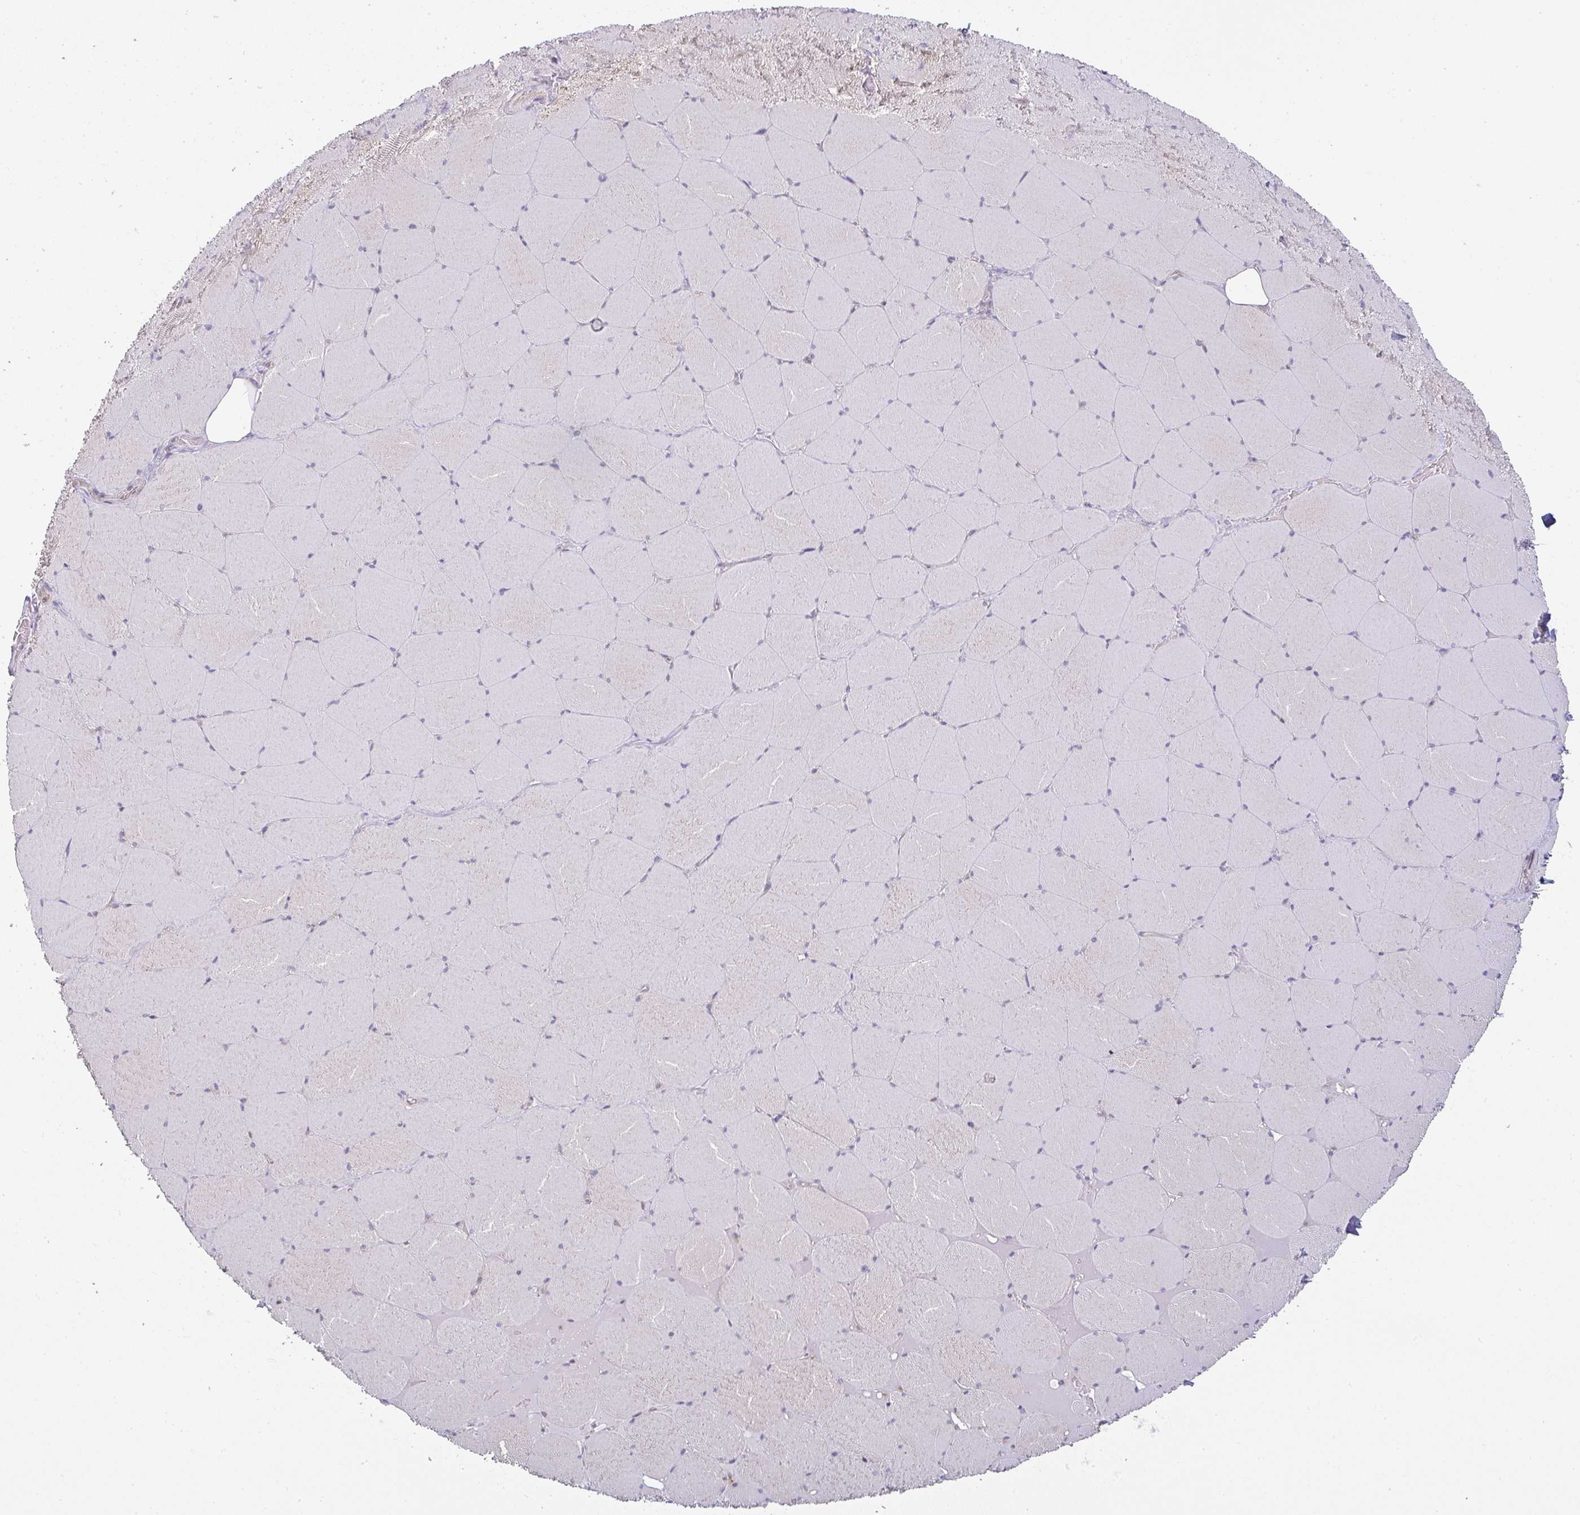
{"staining": {"intensity": "weak", "quantity": "25%-75%", "location": "cytoplasmic/membranous"}, "tissue": "skeletal muscle", "cell_type": "Myocytes", "image_type": "normal", "snomed": [{"axis": "morphology", "description": "Normal tissue, NOS"}, {"axis": "topography", "description": "Skeletal muscle"}, {"axis": "topography", "description": "Head-Neck"}], "caption": "Unremarkable skeletal muscle was stained to show a protein in brown. There is low levels of weak cytoplasmic/membranous staining in about 25%-75% of myocytes. (DAB (3,3'-diaminobenzidine) = brown stain, brightfield microscopy at high magnification).", "gene": "MOB1A", "patient": {"sex": "male", "age": 66}}